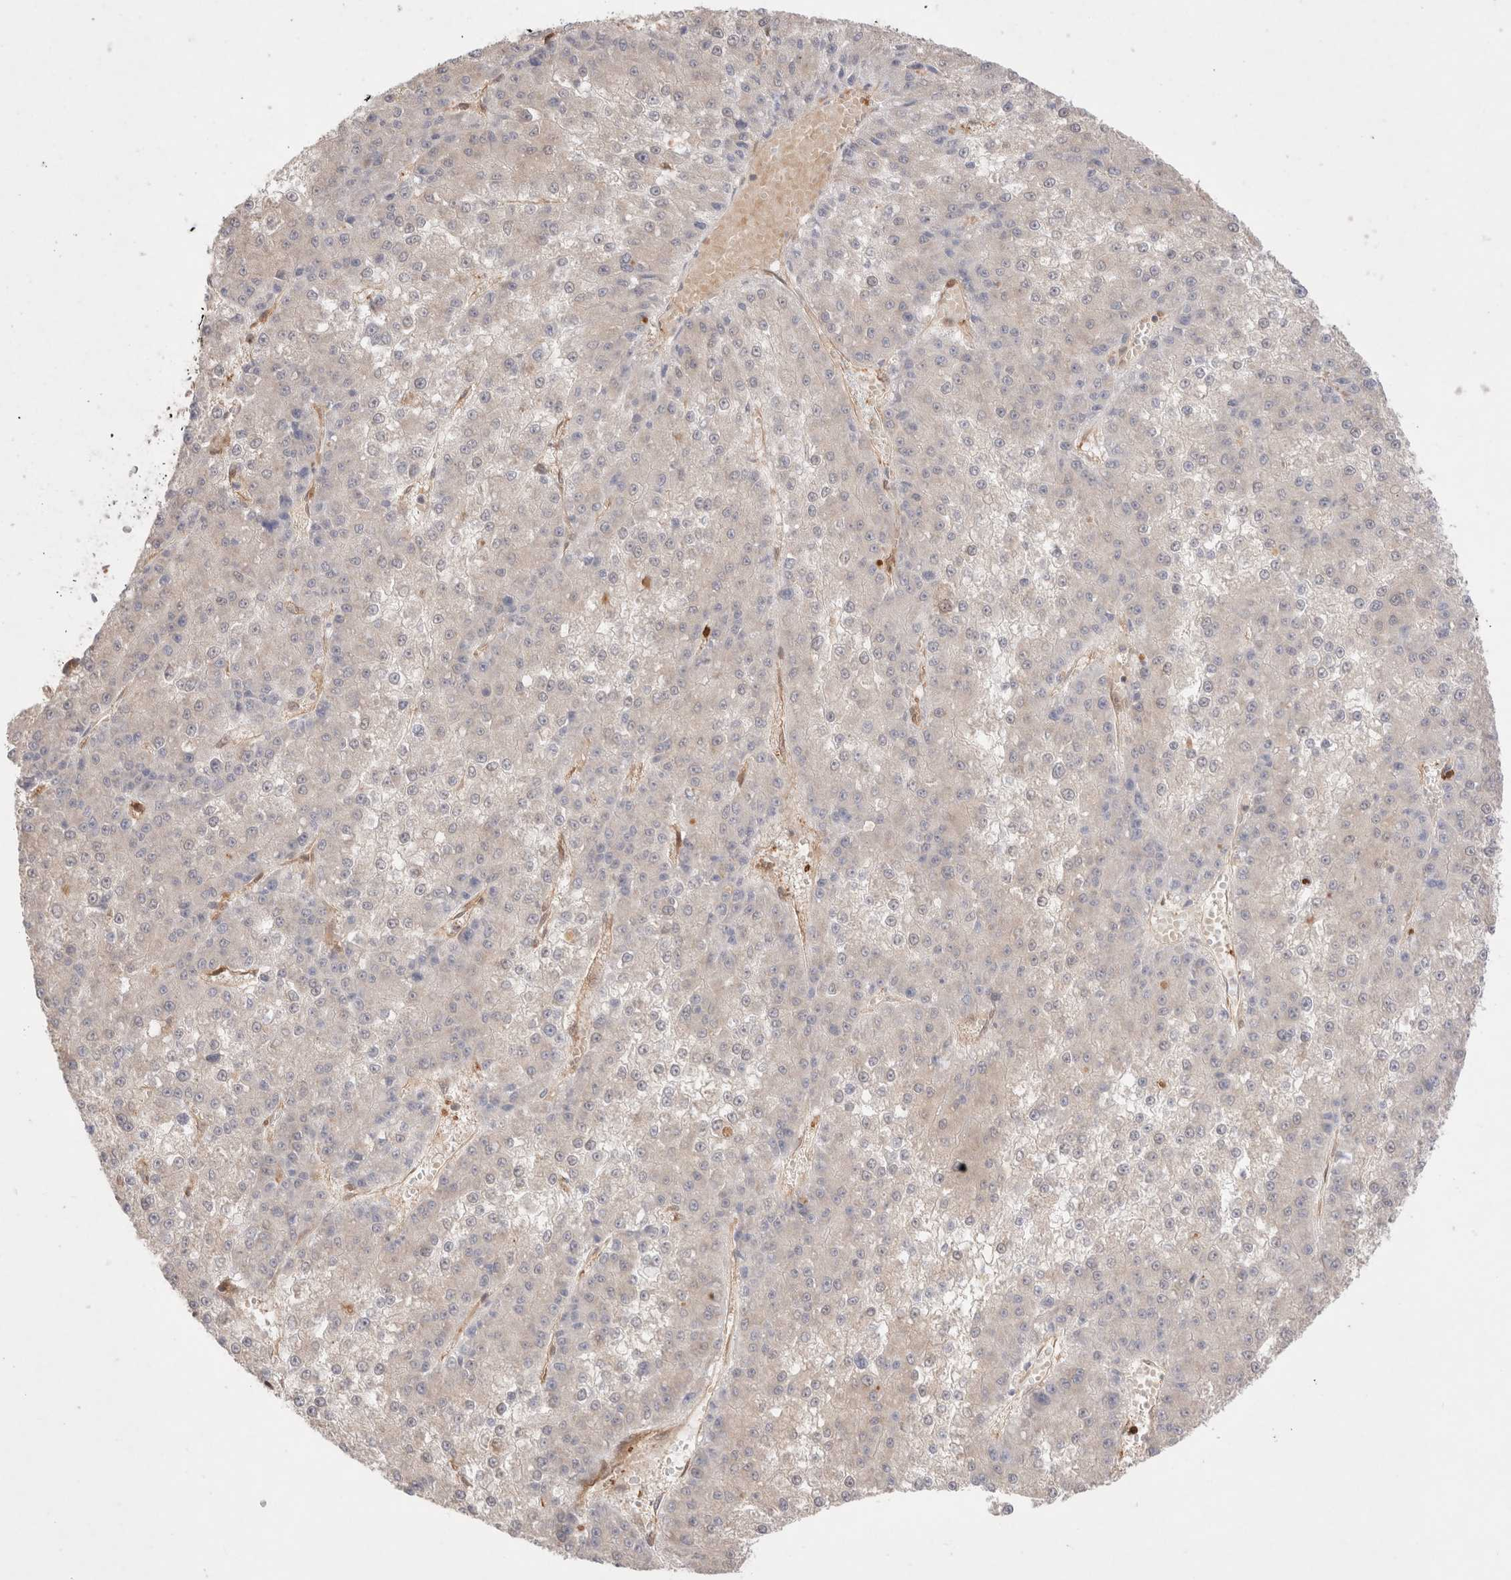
{"staining": {"intensity": "negative", "quantity": "none", "location": "none"}, "tissue": "liver cancer", "cell_type": "Tumor cells", "image_type": "cancer", "snomed": [{"axis": "morphology", "description": "Carcinoma, Hepatocellular, NOS"}, {"axis": "topography", "description": "Liver"}], "caption": "This is an immunohistochemistry histopathology image of liver cancer (hepatocellular carcinoma). There is no staining in tumor cells.", "gene": "STARD10", "patient": {"sex": "female", "age": 73}}